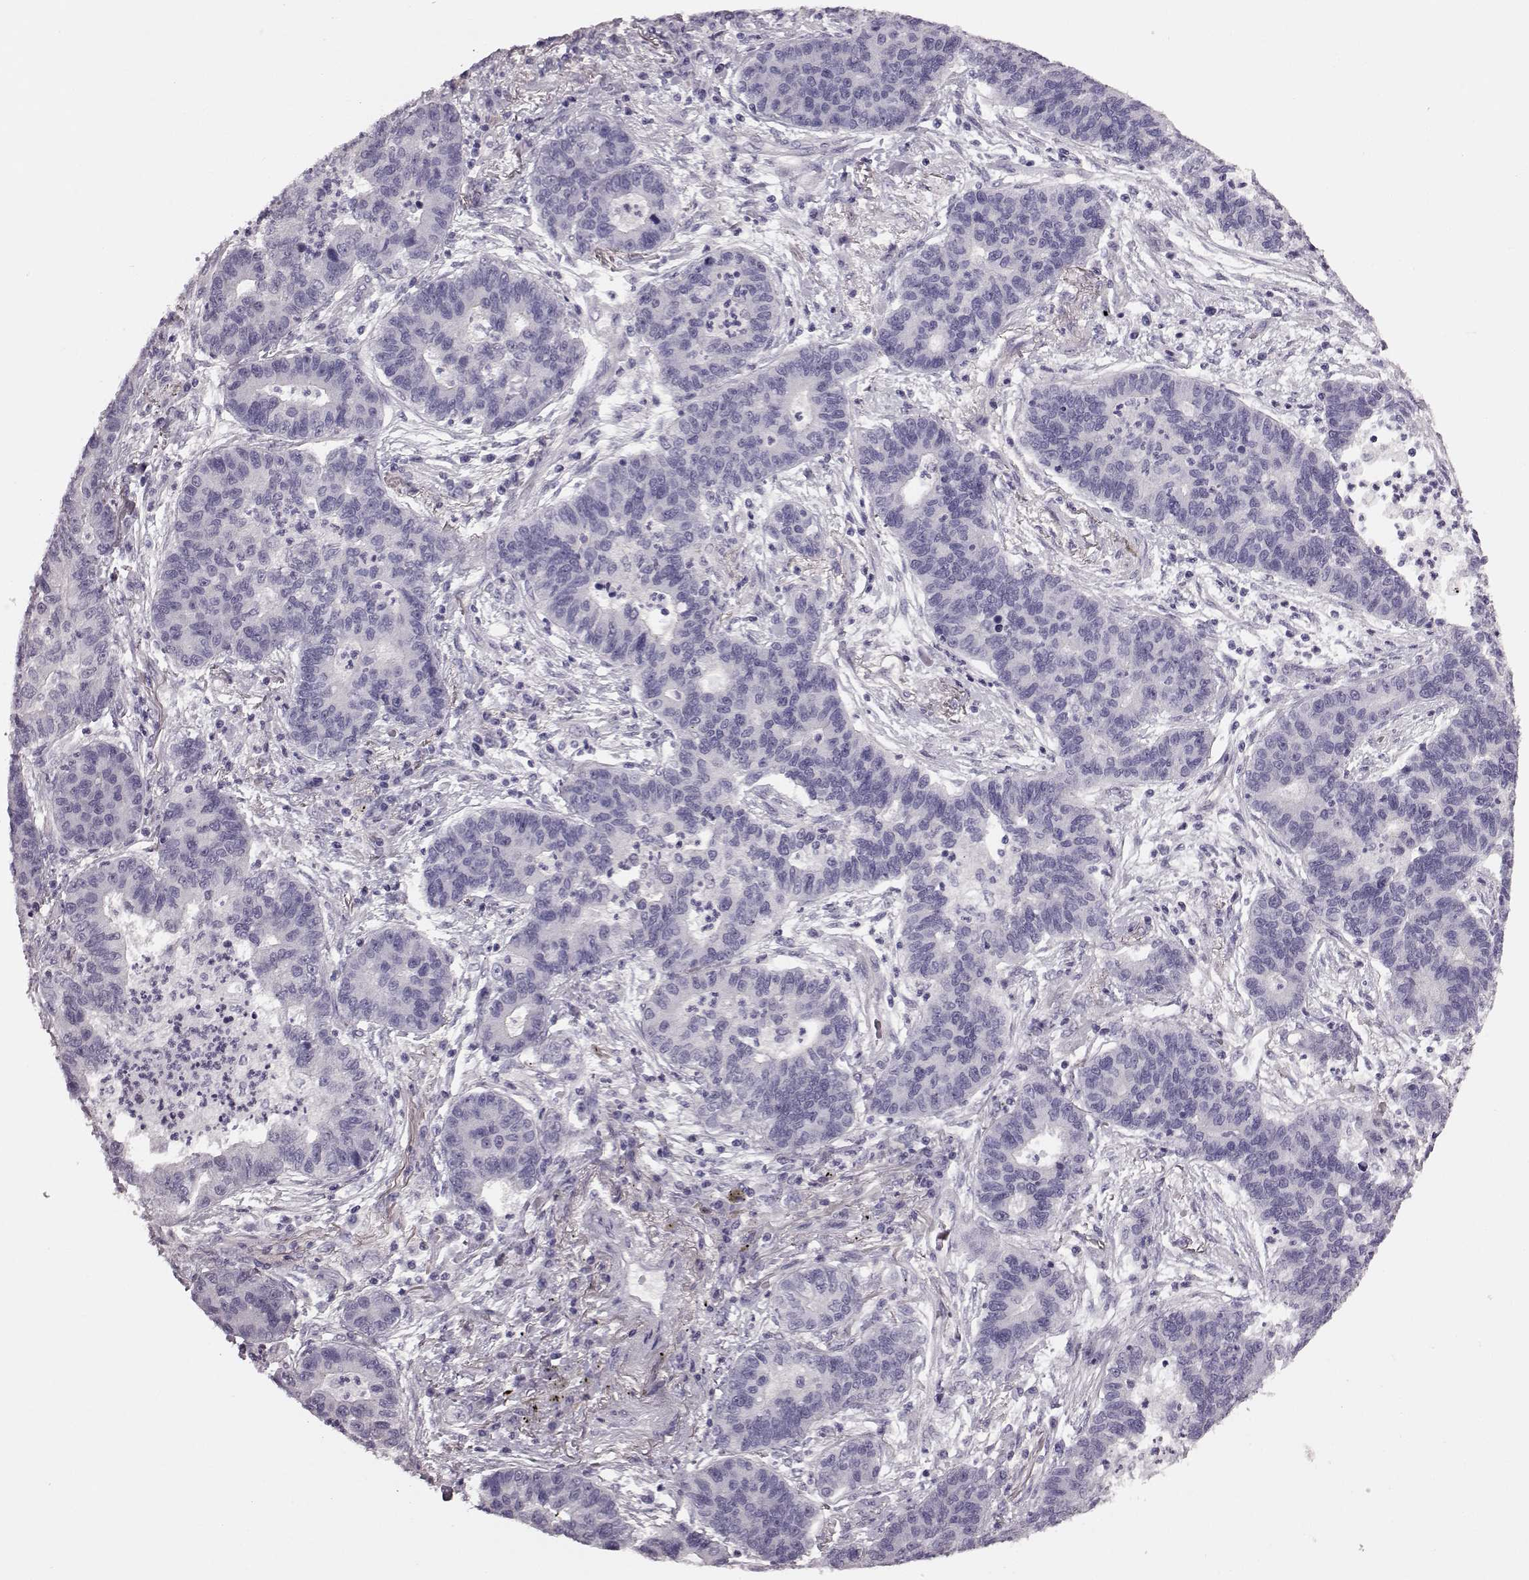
{"staining": {"intensity": "negative", "quantity": "none", "location": "none"}, "tissue": "lung cancer", "cell_type": "Tumor cells", "image_type": "cancer", "snomed": [{"axis": "morphology", "description": "Adenocarcinoma, NOS"}, {"axis": "topography", "description": "Lung"}], "caption": "The histopathology image shows no significant staining in tumor cells of adenocarcinoma (lung).", "gene": "SNTG1", "patient": {"sex": "female", "age": 57}}